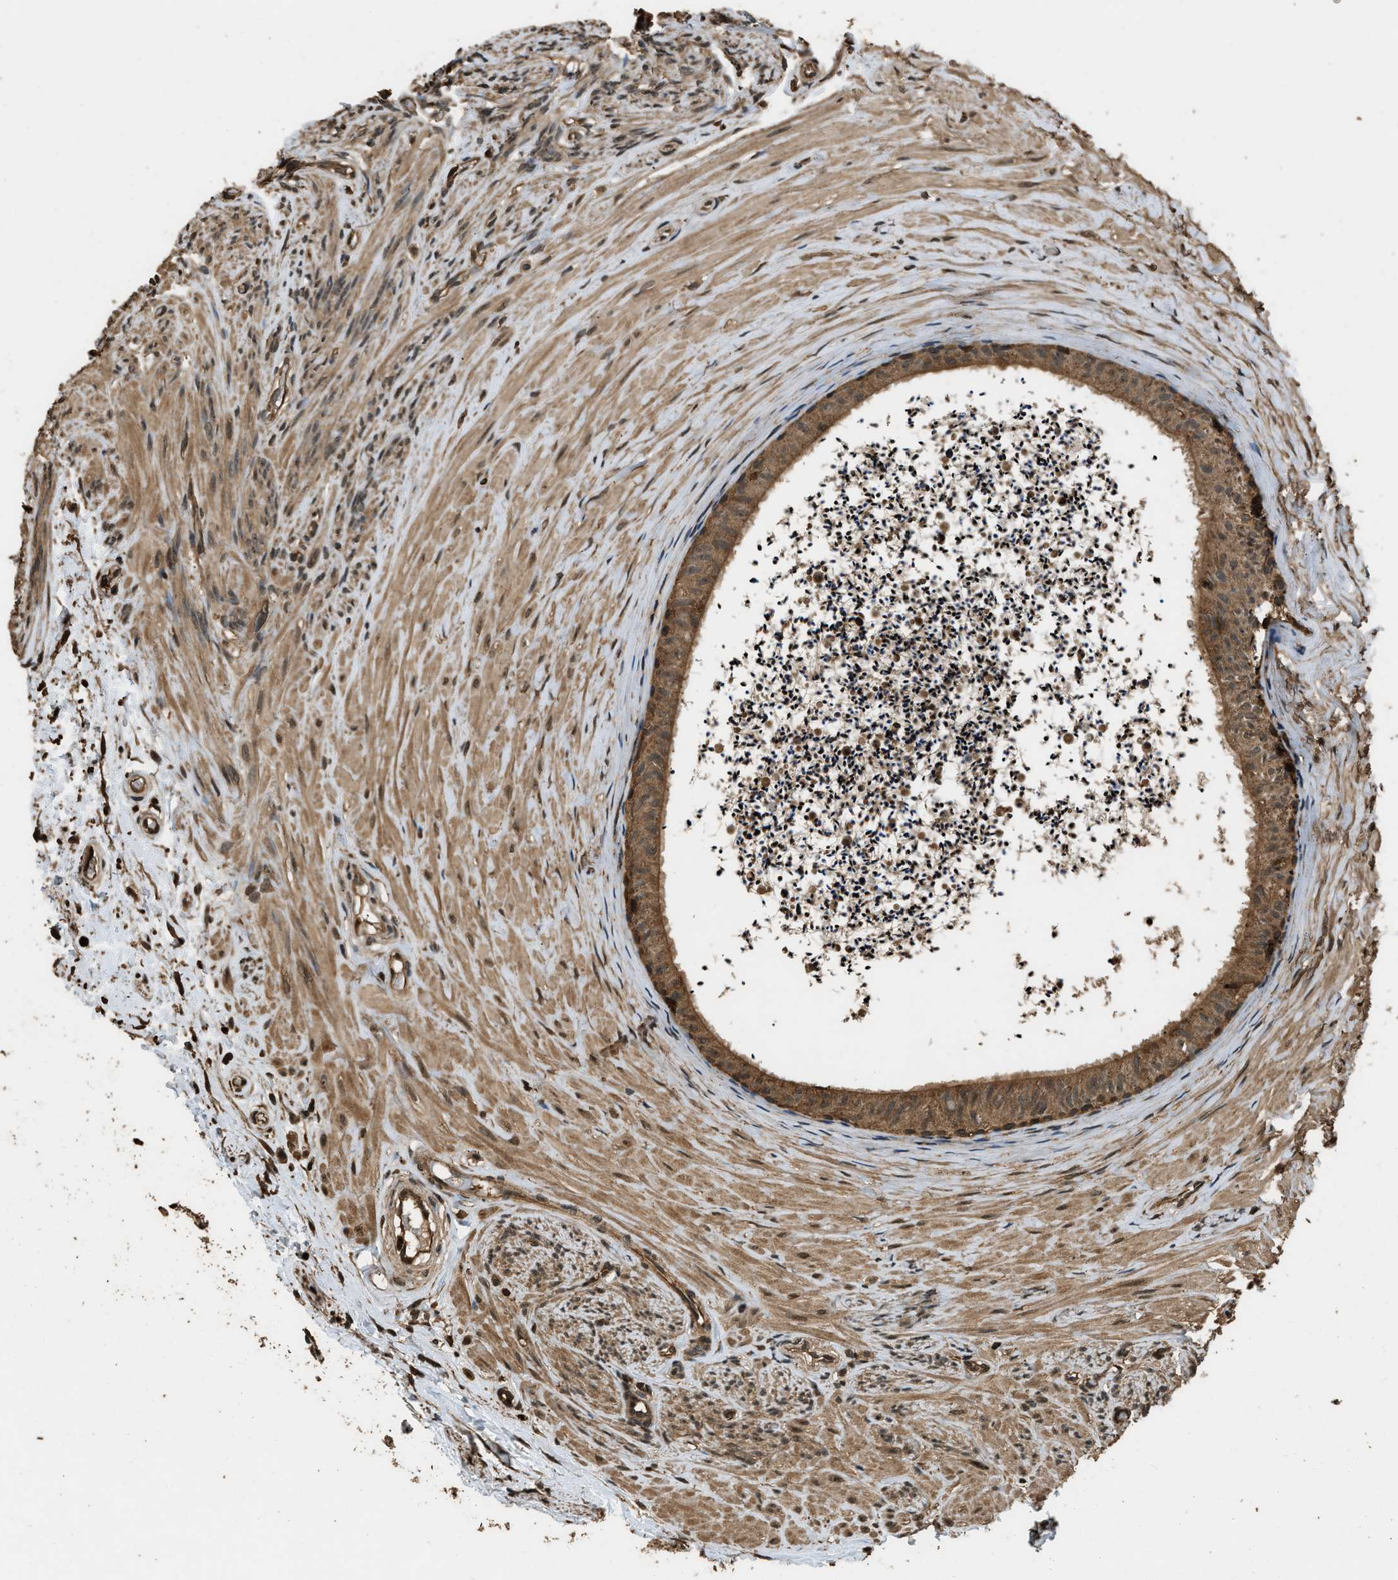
{"staining": {"intensity": "moderate", "quantity": ">75%", "location": "cytoplasmic/membranous"}, "tissue": "epididymis", "cell_type": "Glandular cells", "image_type": "normal", "snomed": [{"axis": "morphology", "description": "Normal tissue, NOS"}, {"axis": "topography", "description": "Epididymis"}], "caption": "IHC (DAB) staining of benign epididymis displays moderate cytoplasmic/membranous protein staining in about >75% of glandular cells.", "gene": "RAP2A", "patient": {"sex": "male", "age": 56}}